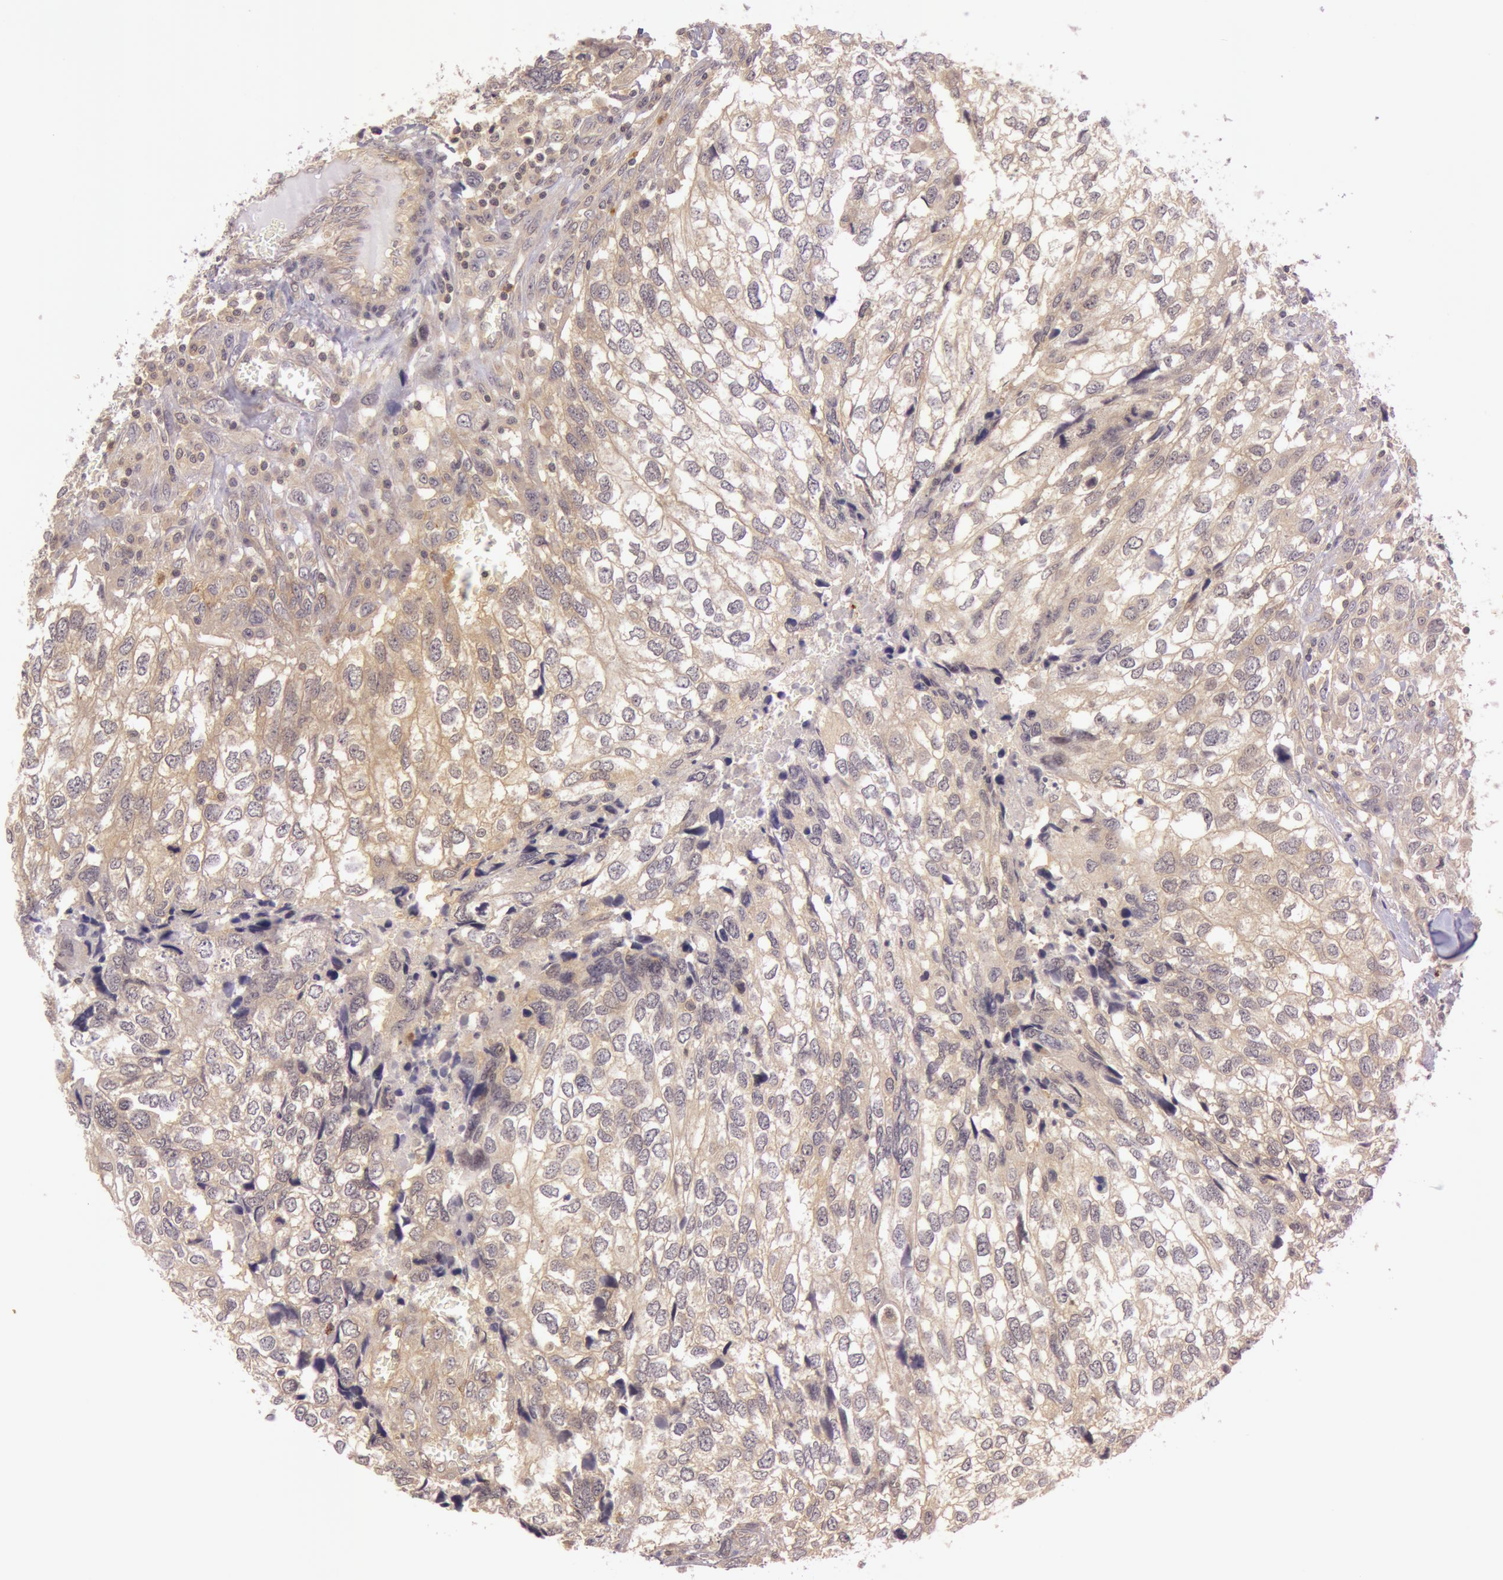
{"staining": {"intensity": "weak", "quantity": ">75%", "location": "cytoplasmic/membranous"}, "tissue": "breast cancer", "cell_type": "Tumor cells", "image_type": "cancer", "snomed": [{"axis": "morphology", "description": "Neoplasm, malignant, NOS"}, {"axis": "topography", "description": "Breast"}], "caption": "Weak cytoplasmic/membranous expression for a protein is present in about >75% of tumor cells of neoplasm (malignant) (breast) using immunohistochemistry (IHC).", "gene": "ATG2B", "patient": {"sex": "female", "age": 50}}